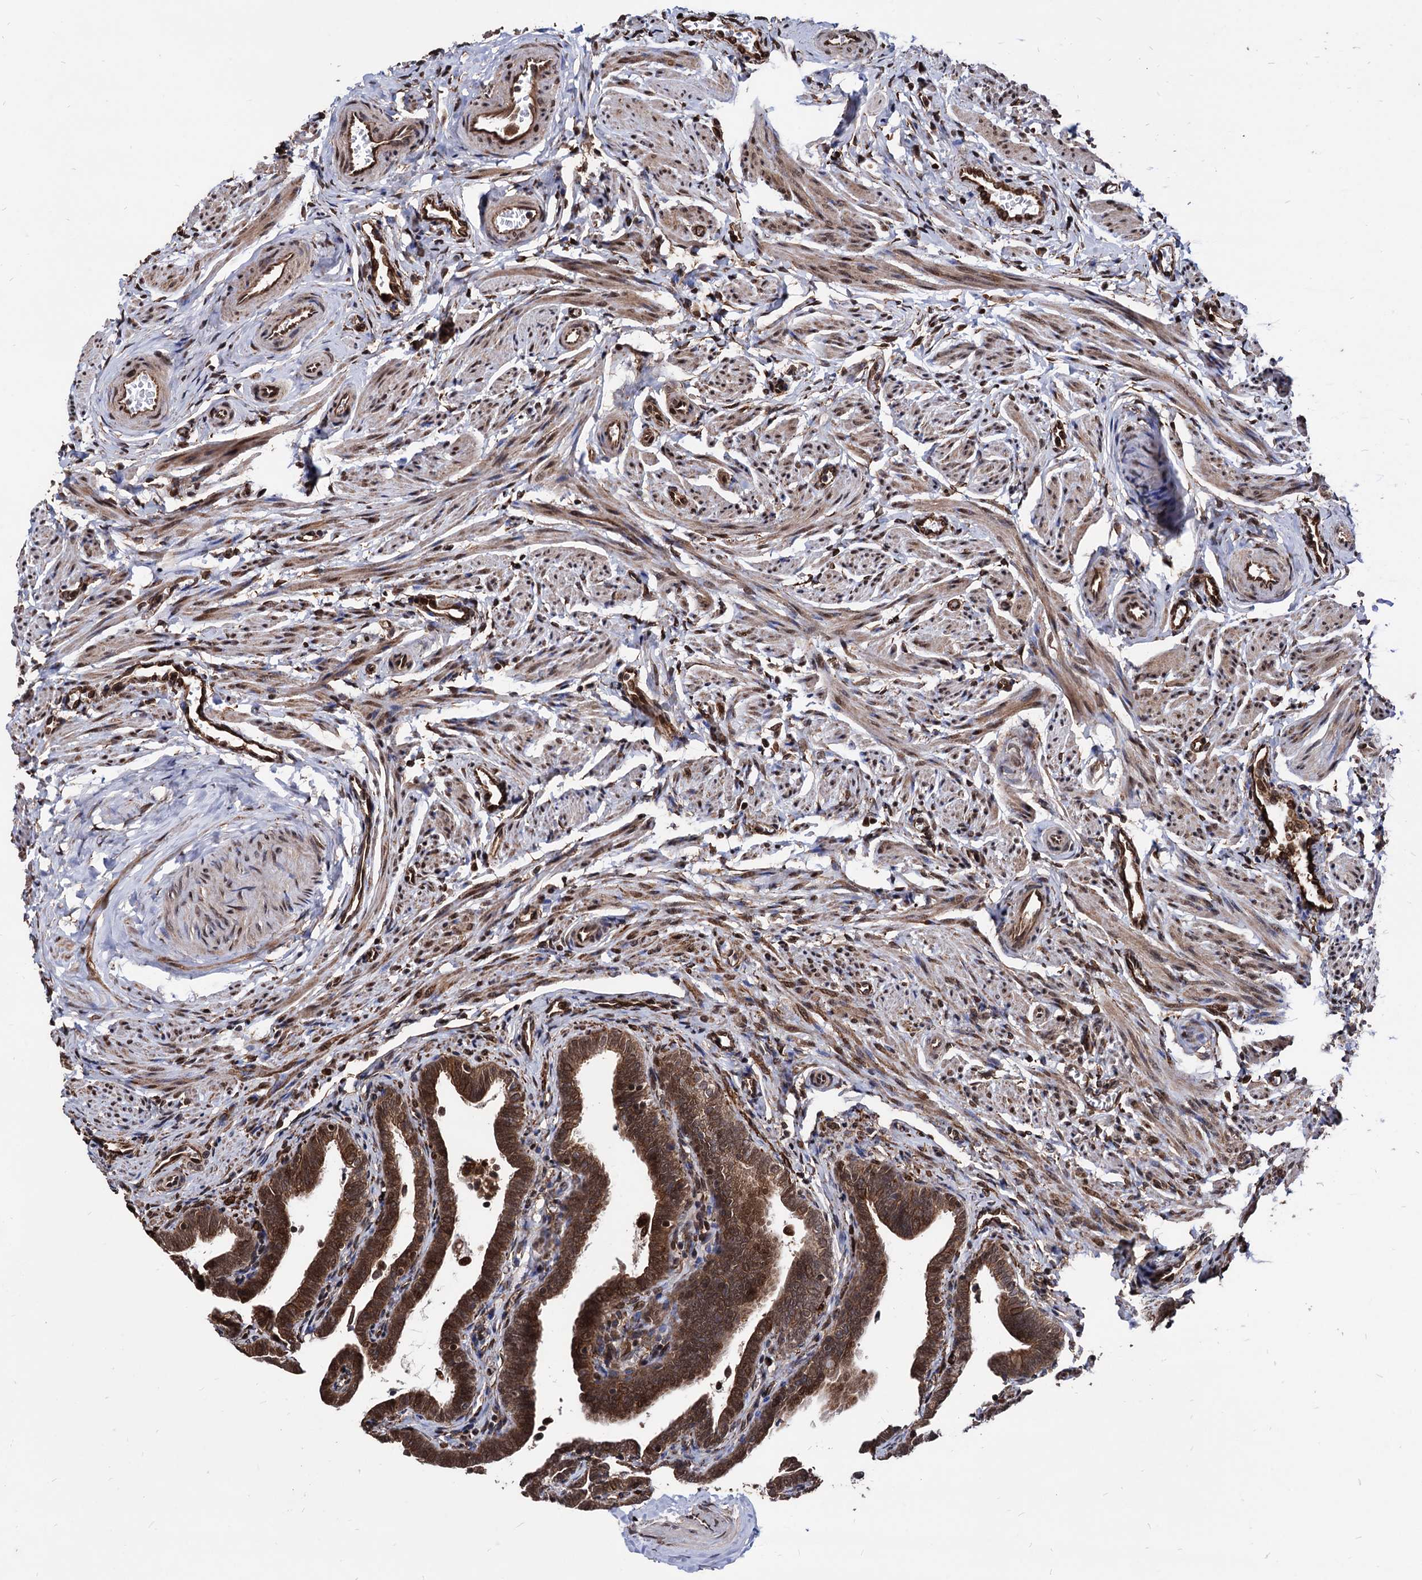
{"staining": {"intensity": "strong", "quantity": ">75%", "location": "cytoplasmic/membranous,nuclear"}, "tissue": "fallopian tube", "cell_type": "Glandular cells", "image_type": "normal", "snomed": [{"axis": "morphology", "description": "Normal tissue, NOS"}, {"axis": "topography", "description": "Fallopian tube"}], "caption": "An image of human fallopian tube stained for a protein shows strong cytoplasmic/membranous,nuclear brown staining in glandular cells.", "gene": "ANKRD12", "patient": {"sex": "female", "age": 36}}